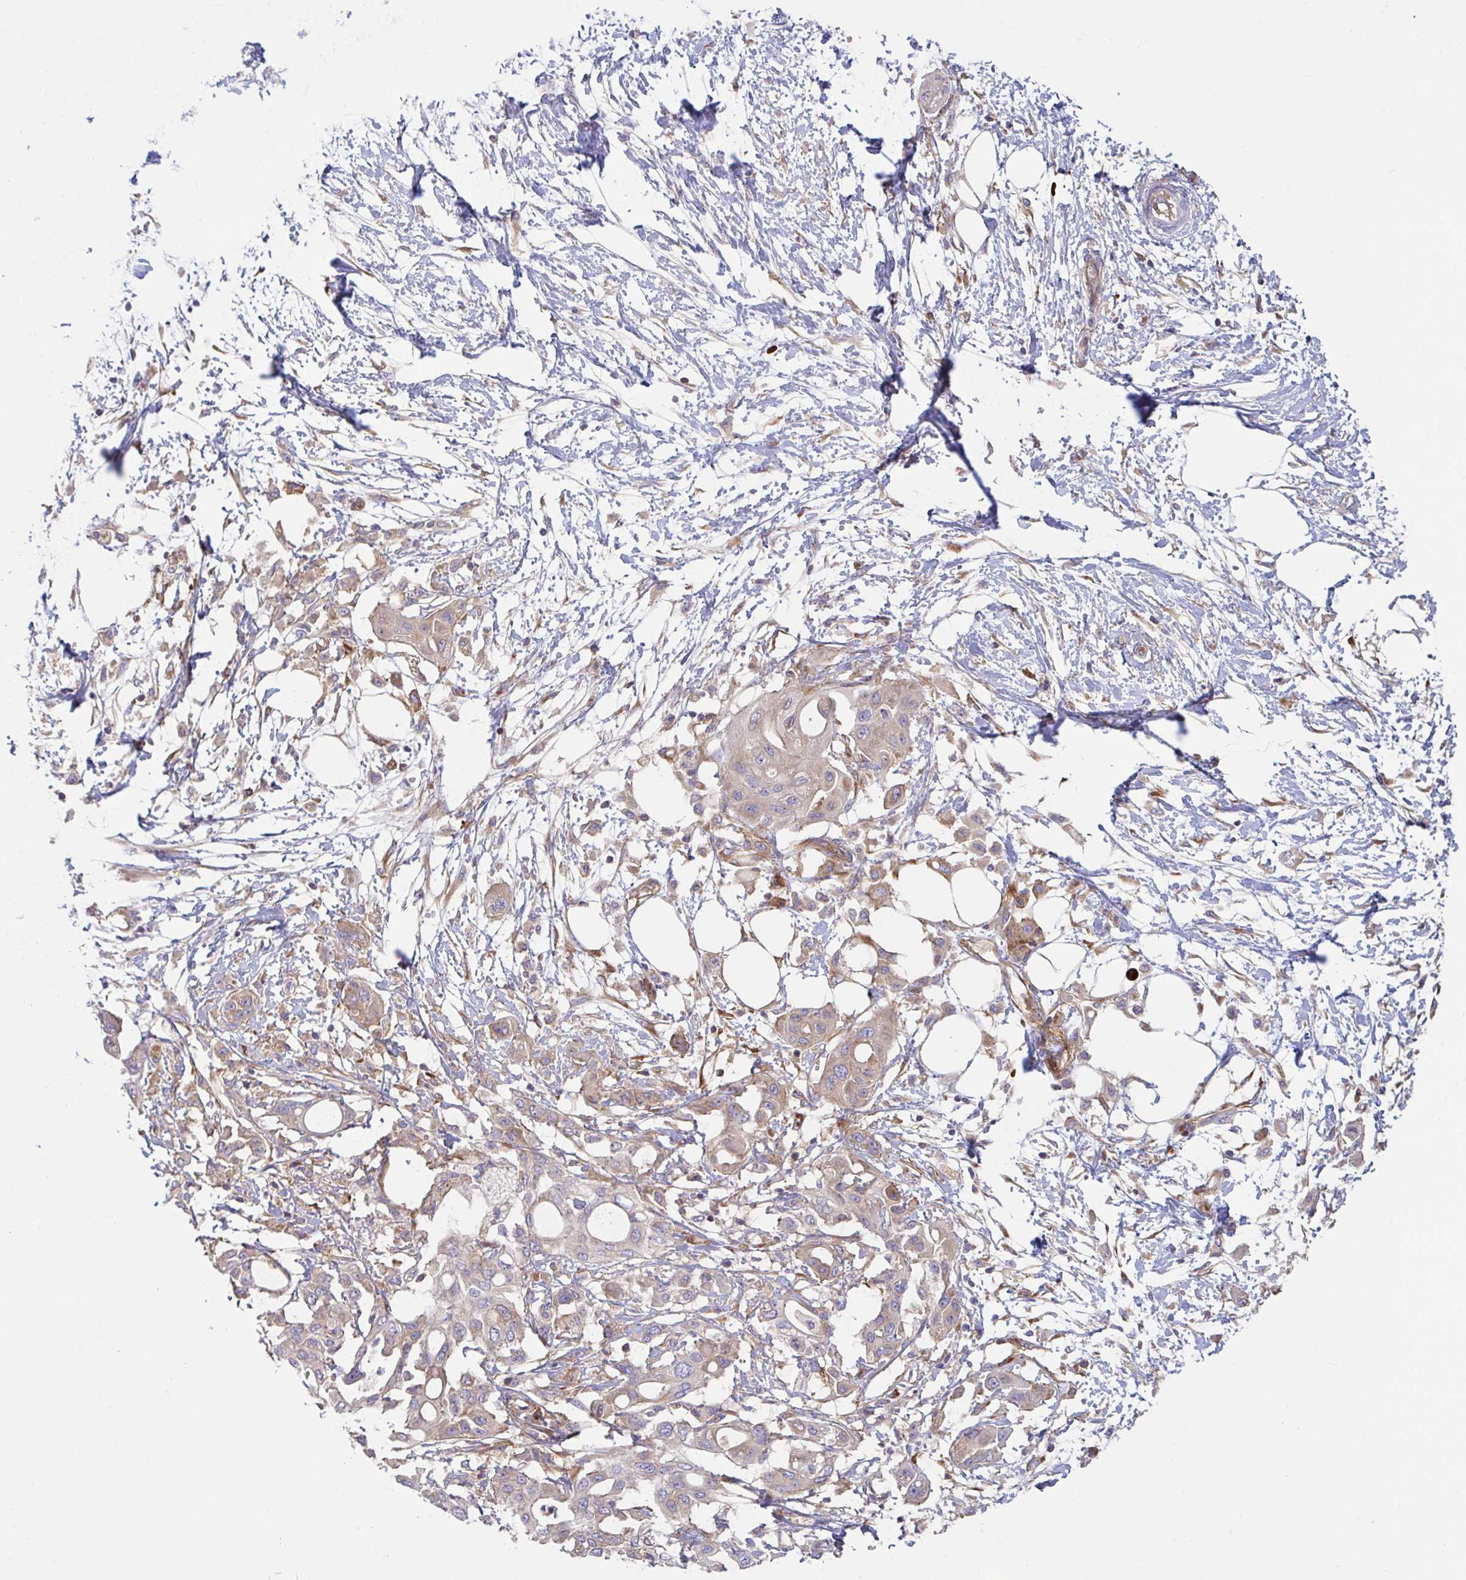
{"staining": {"intensity": "weak", "quantity": "<25%", "location": "cytoplasmic/membranous"}, "tissue": "pancreatic cancer", "cell_type": "Tumor cells", "image_type": "cancer", "snomed": [{"axis": "morphology", "description": "Adenocarcinoma, NOS"}, {"axis": "topography", "description": "Pancreas"}], "caption": "Tumor cells are negative for protein expression in human pancreatic adenocarcinoma.", "gene": "YARS2", "patient": {"sex": "male", "age": 68}}